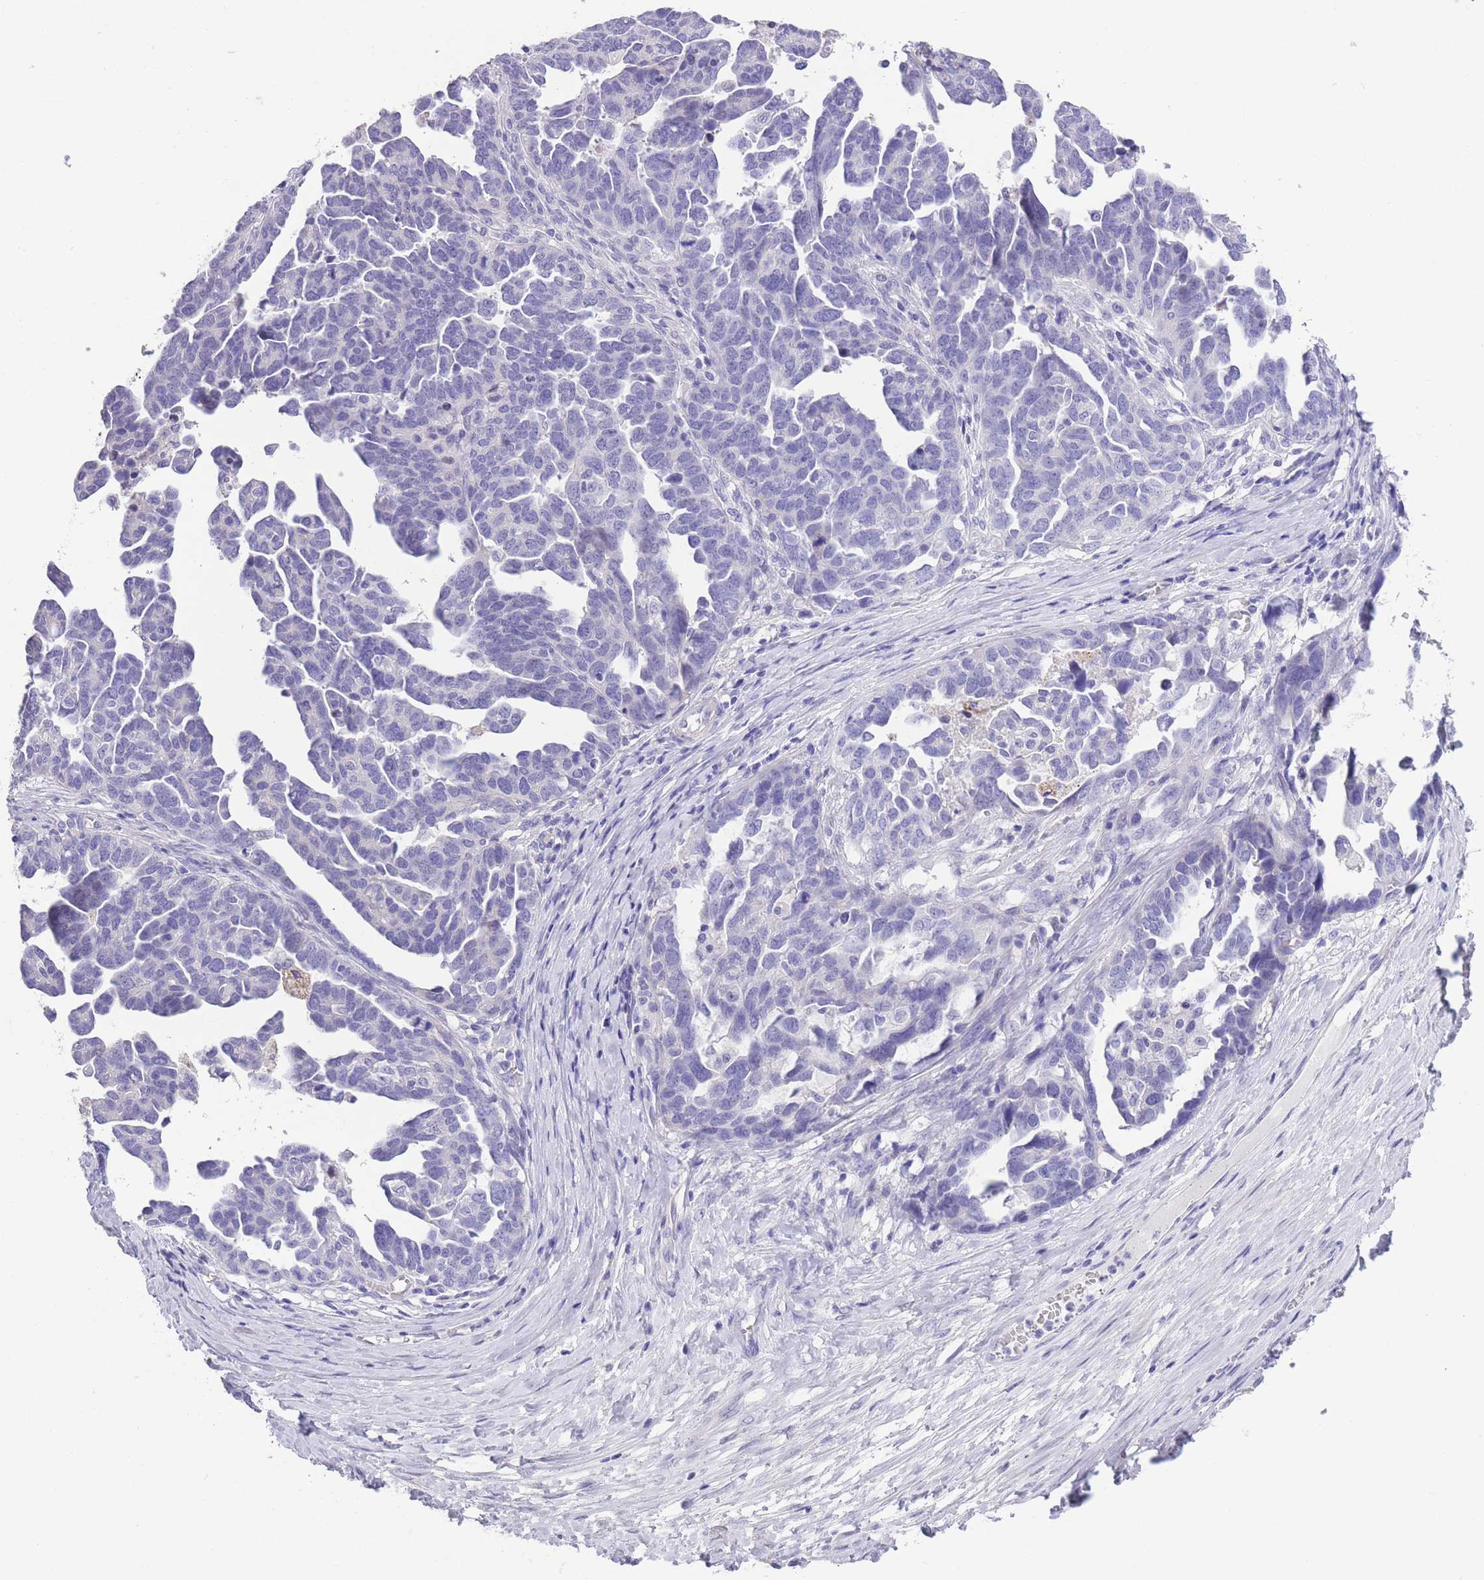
{"staining": {"intensity": "negative", "quantity": "none", "location": "none"}, "tissue": "ovarian cancer", "cell_type": "Tumor cells", "image_type": "cancer", "snomed": [{"axis": "morphology", "description": "Cystadenocarcinoma, serous, NOS"}, {"axis": "topography", "description": "Ovary"}], "caption": "IHC photomicrograph of neoplastic tissue: ovarian cancer stained with DAB shows no significant protein expression in tumor cells. Brightfield microscopy of immunohistochemistry (IHC) stained with DAB (3,3'-diaminobenzidine) (brown) and hematoxylin (blue), captured at high magnification.", "gene": "RAI2", "patient": {"sex": "female", "age": 54}}